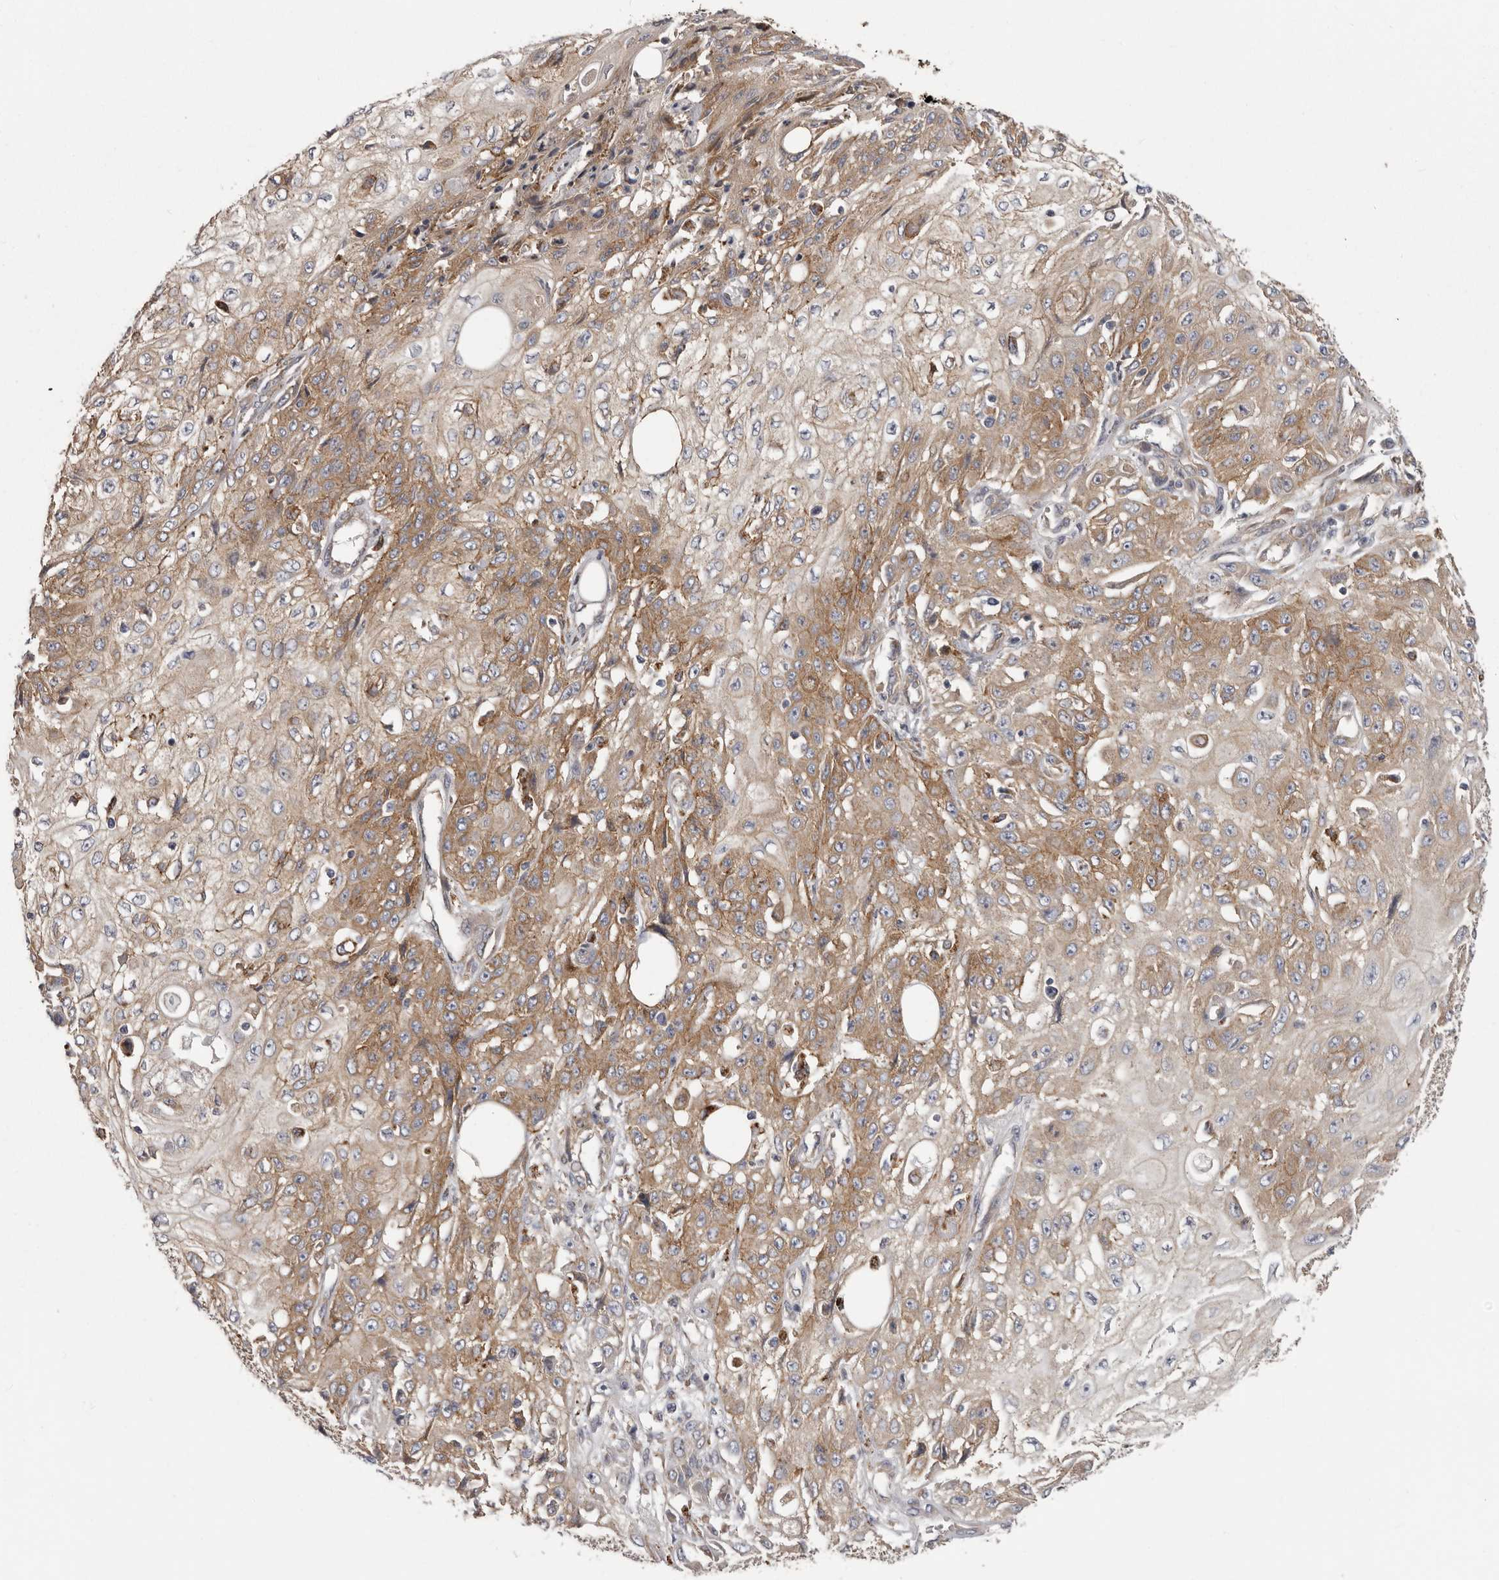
{"staining": {"intensity": "moderate", "quantity": ">75%", "location": "cytoplasmic/membranous"}, "tissue": "skin cancer", "cell_type": "Tumor cells", "image_type": "cancer", "snomed": [{"axis": "morphology", "description": "Squamous cell carcinoma, NOS"}, {"axis": "morphology", "description": "Squamous cell carcinoma, metastatic, NOS"}, {"axis": "topography", "description": "Skin"}, {"axis": "topography", "description": "Lymph node"}], "caption": "Skin metastatic squamous cell carcinoma was stained to show a protein in brown. There is medium levels of moderate cytoplasmic/membranous positivity in about >75% of tumor cells. (DAB IHC, brown staining for protein, blue staining for nuclei).", "gene": "ENAH", "patient": {"sex": "male", "age": 75}}